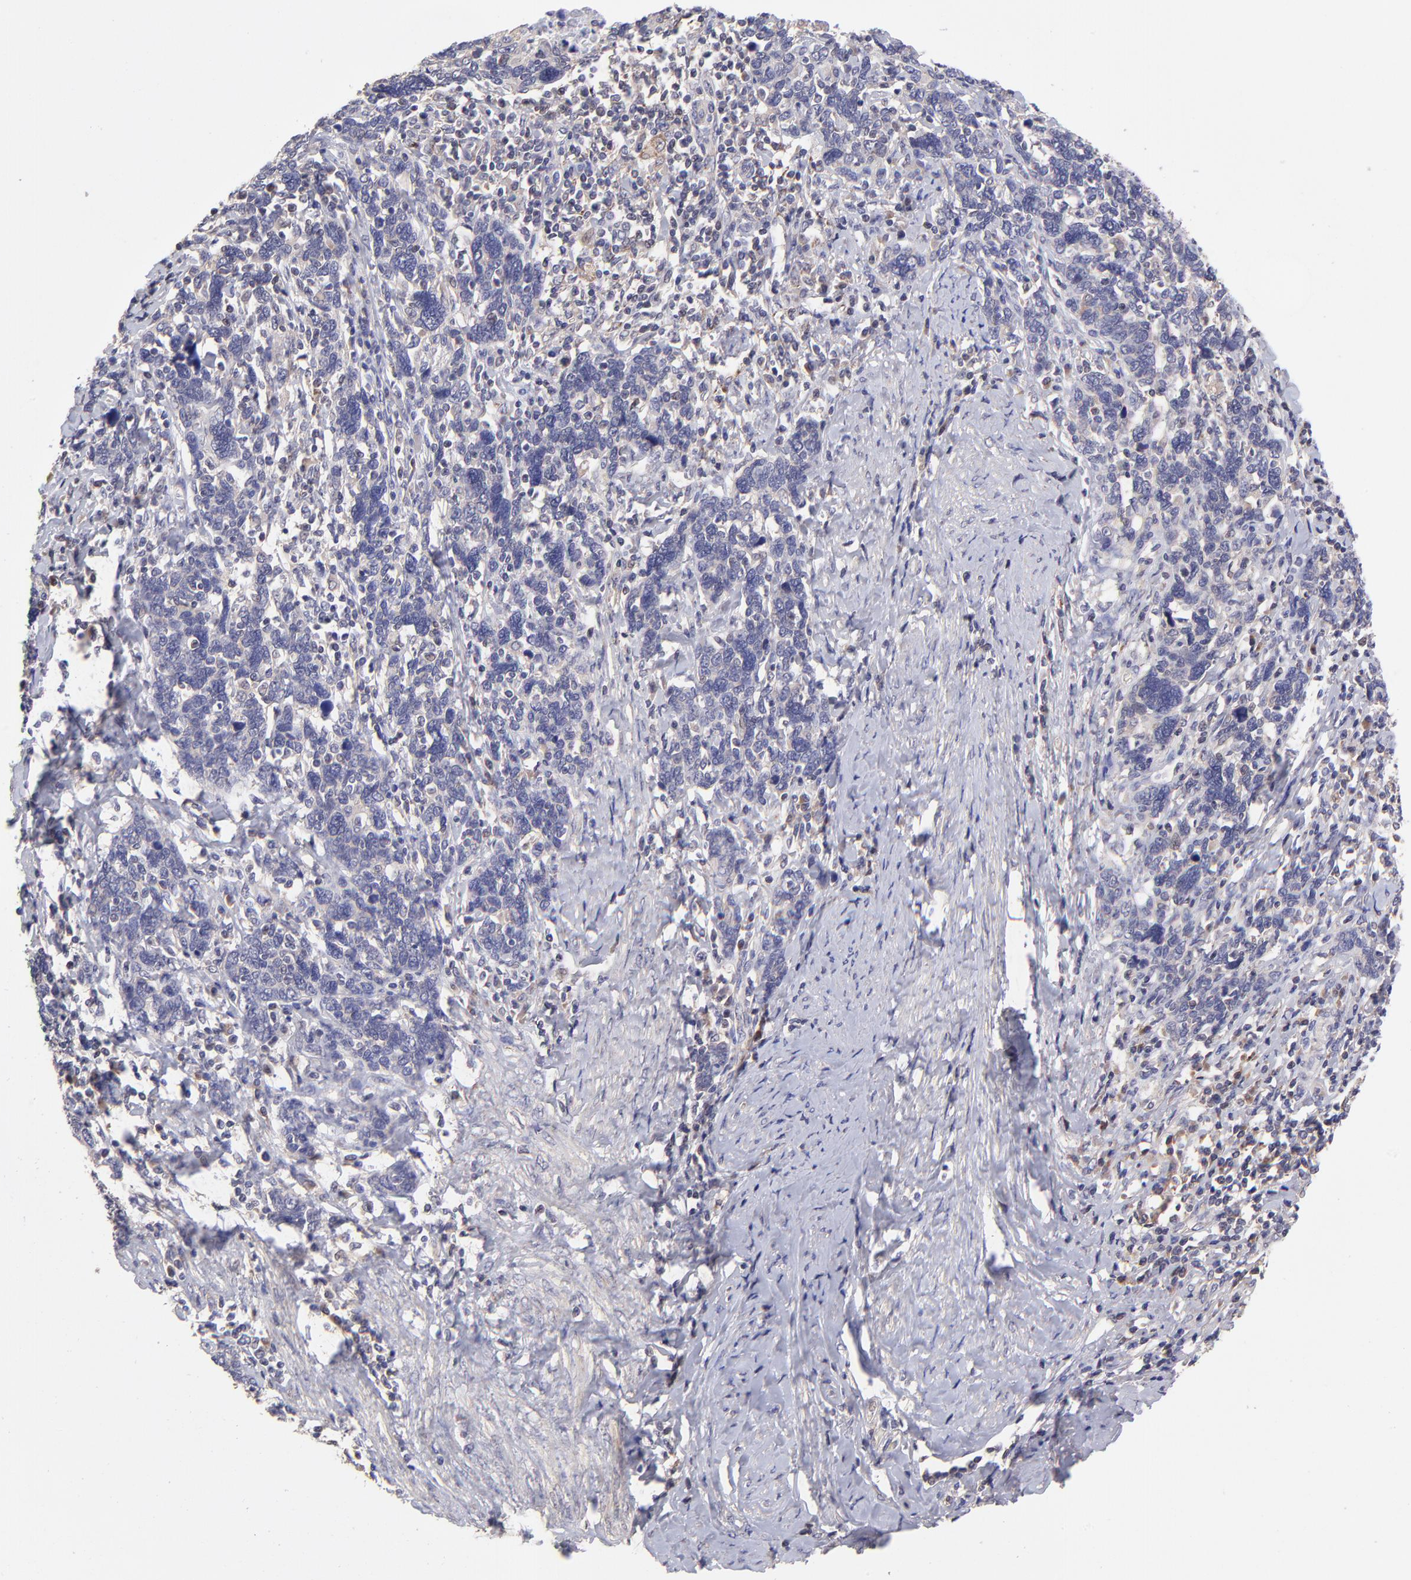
{"staining": {"intensity": "negative", "quantity": "none", "location": "none"}, "tissue": "cervical cancer", "cell_type": "Tumor cells", "image_type": "cancer", "snomed": [{"axis": "morphology", "description": "Squamous cell carcinoma, NOS"}, {"axis": "topography", "description": "Cervix"}], "caption": "An immunohistochemistry (IHC) histopathology image of cervical cancer (squamous cell carcinoma) is shown. There is no staining in tumor cells of cervical cancer (squamous cell carcinoma). Brightfield microscopy of immunohistochemistry stained with DAB (brown) and hematoxylin (blue), captured at high magnification.", "gene": "NSF", "patient": {"sex": "female", "age": 54}}